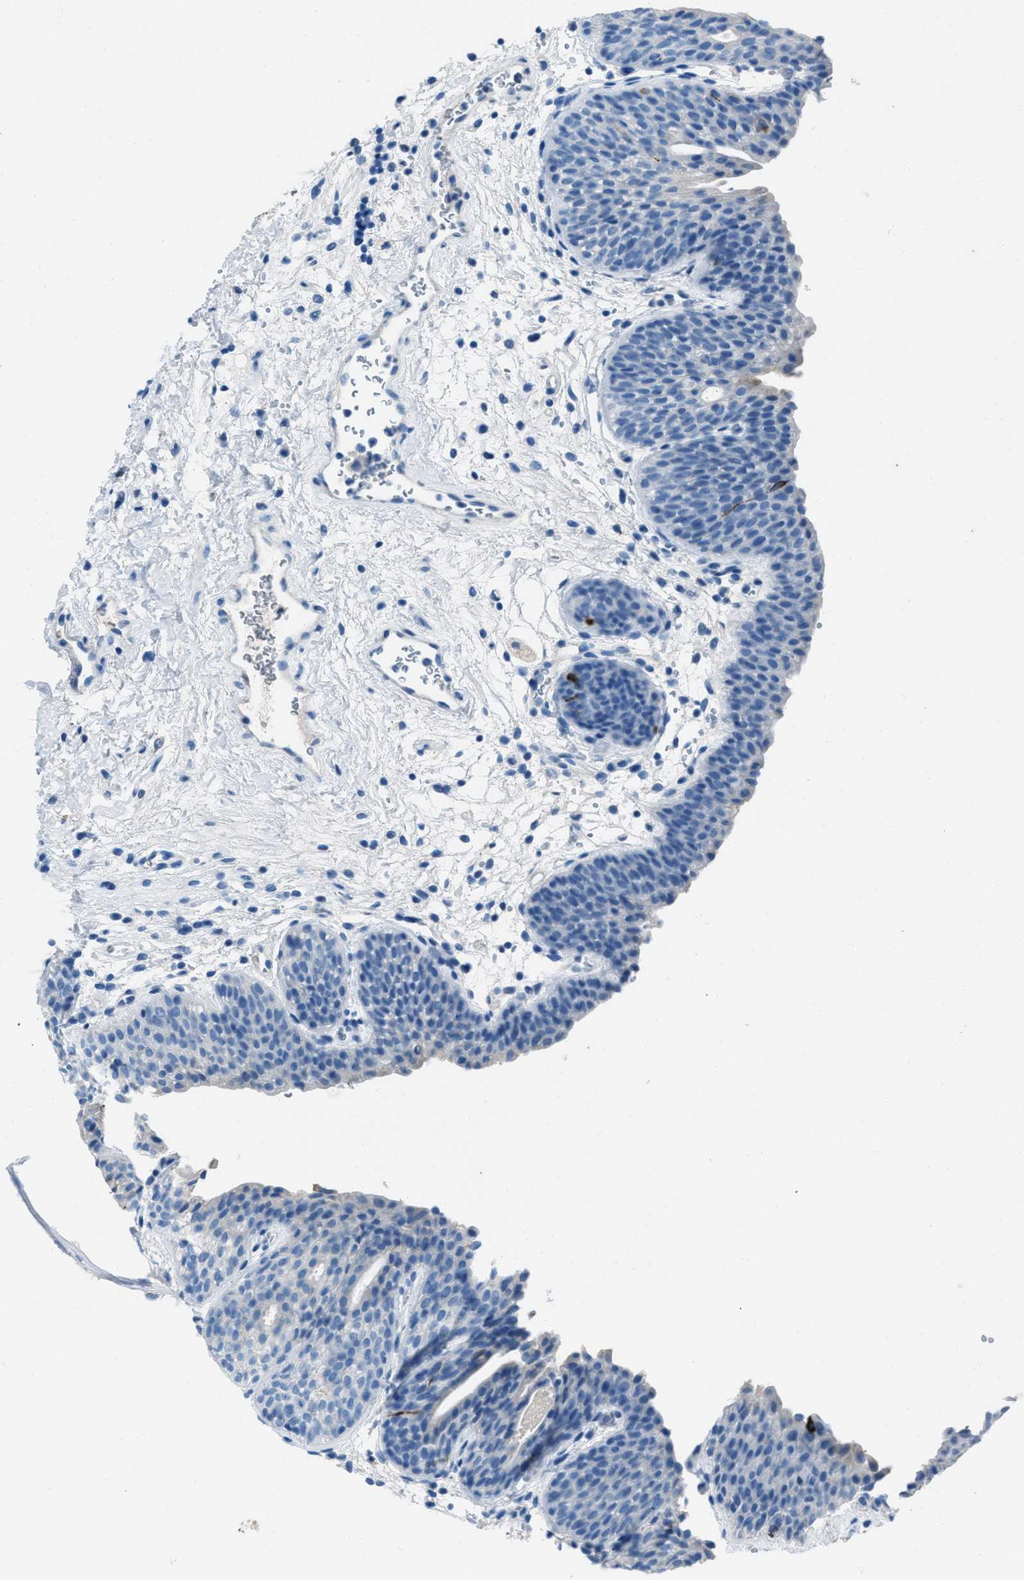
{"staining": {"intensity": "negative", "quantity": "none", "location": "none"}, "tissue": "urinary bladder", "cell_type": "Urothelial cells", "image_type": "normal", "snomed": [{"axis": "morphology", "description": "Normal tissue, NOS"}, {"axis": "topography", "description": "Urinary bladder"}], "caption": "High power microscopy photomicrograph of an immunohistochemistry micrograph of unremarkable urinary bladder, revealing no significant staining in urothelial cells.", "gene": "AMACR", "patient": {"sex": "male", "age": 37}}